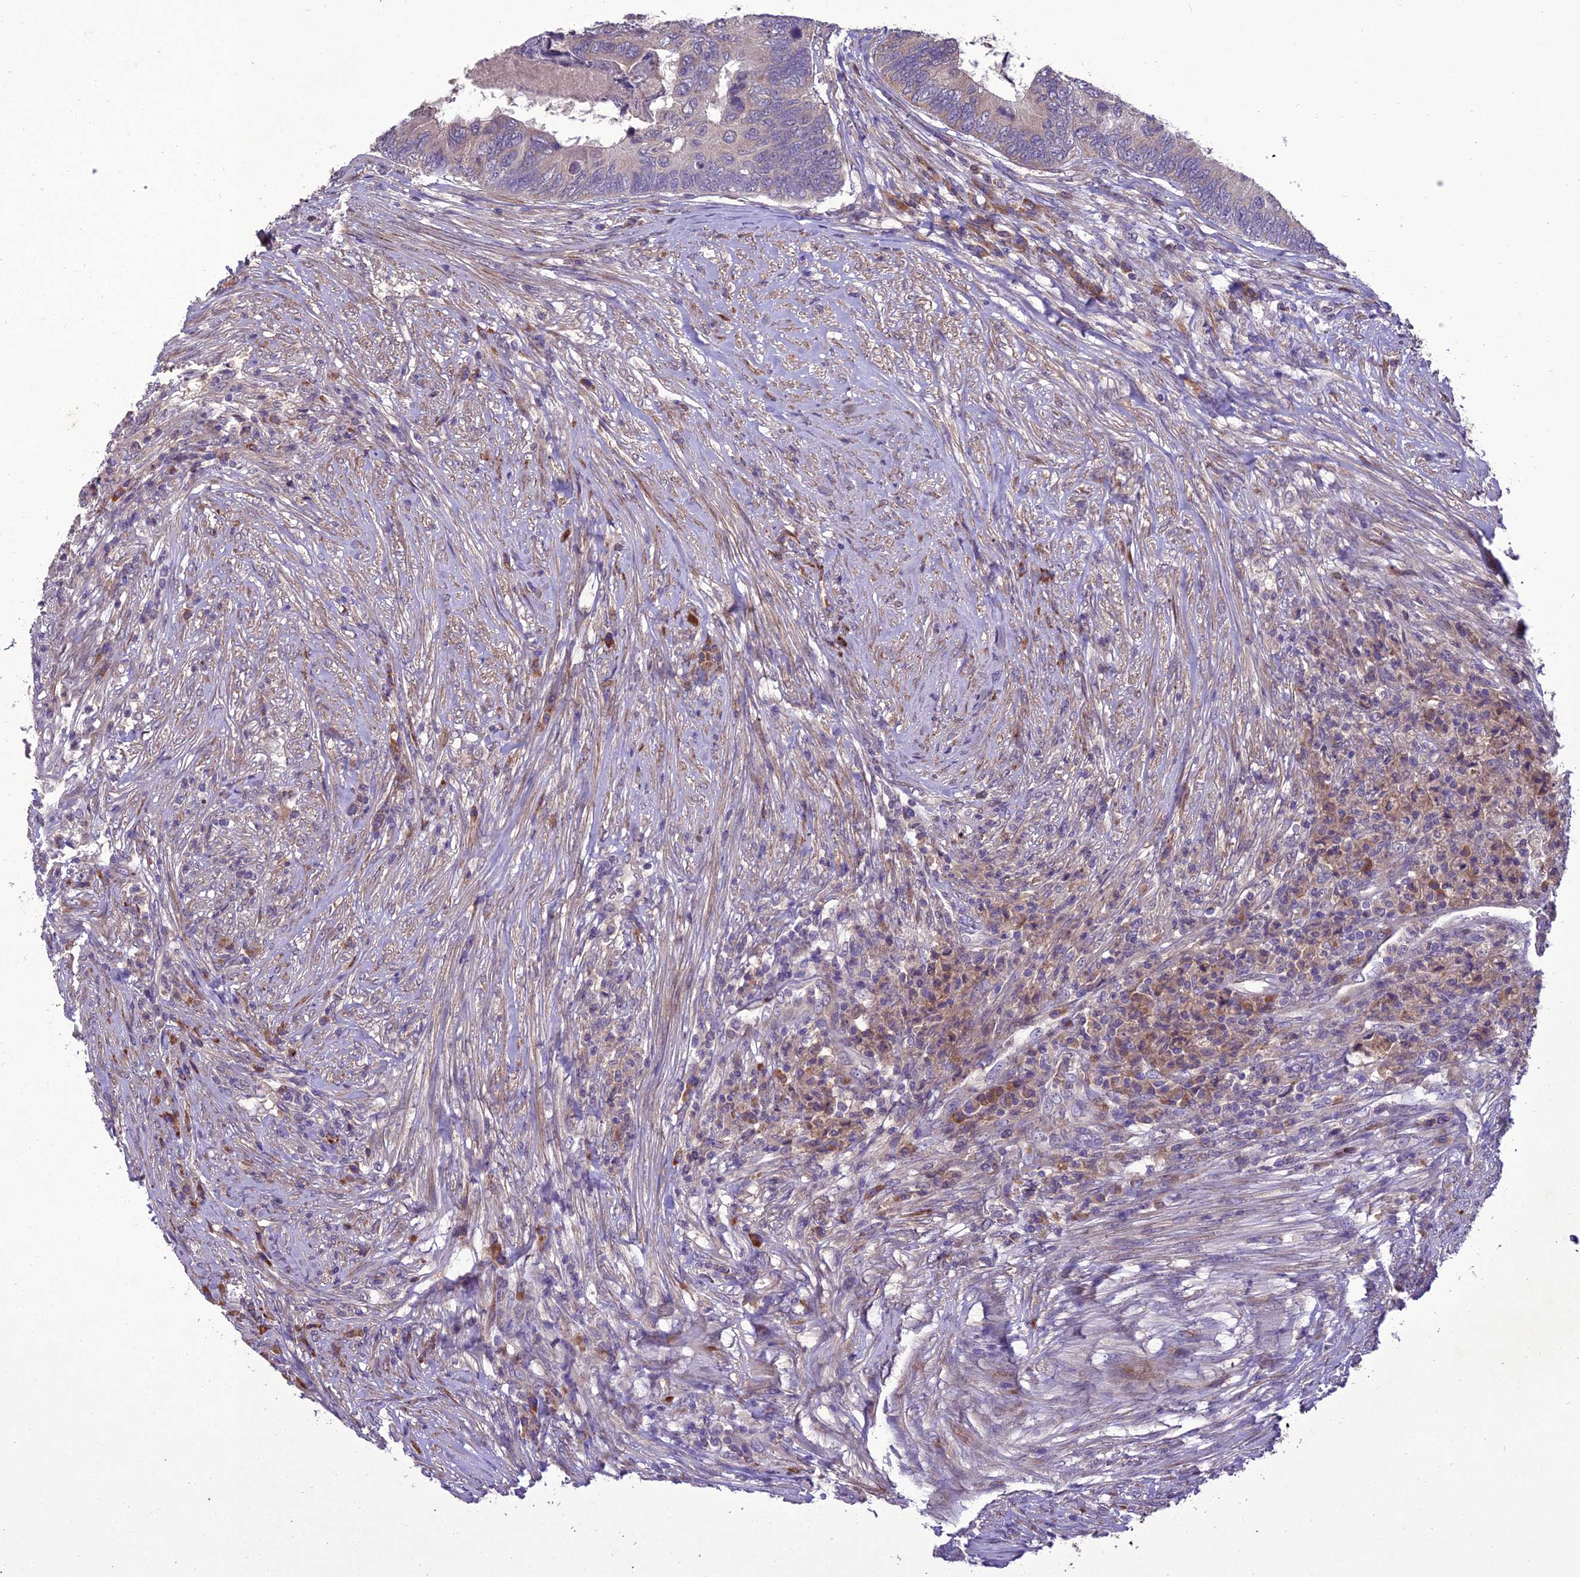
{"staining": {"intensity": "weak", "quantity": "25%-75%", "location": "cytoplasmic/membranous"}, "tissue": "colorectal cancer", "cell_type": "Tumor cells", "image_type": "cancer", "snomed": [{"axis": "morphology", "description": "Adenocarcinoma, NOS"}, {"axis": "topography", "description": "Colon"}], "caption": "Immunohistochemical staining of colorectal cancer (adenocarcinoma) demonstrates low levels of weak cytoplasmic/membranous positivity in about 25%-75% of tumor cells.", "gene": "CENPL", "patient": {"sex": "female", "age": 67}}